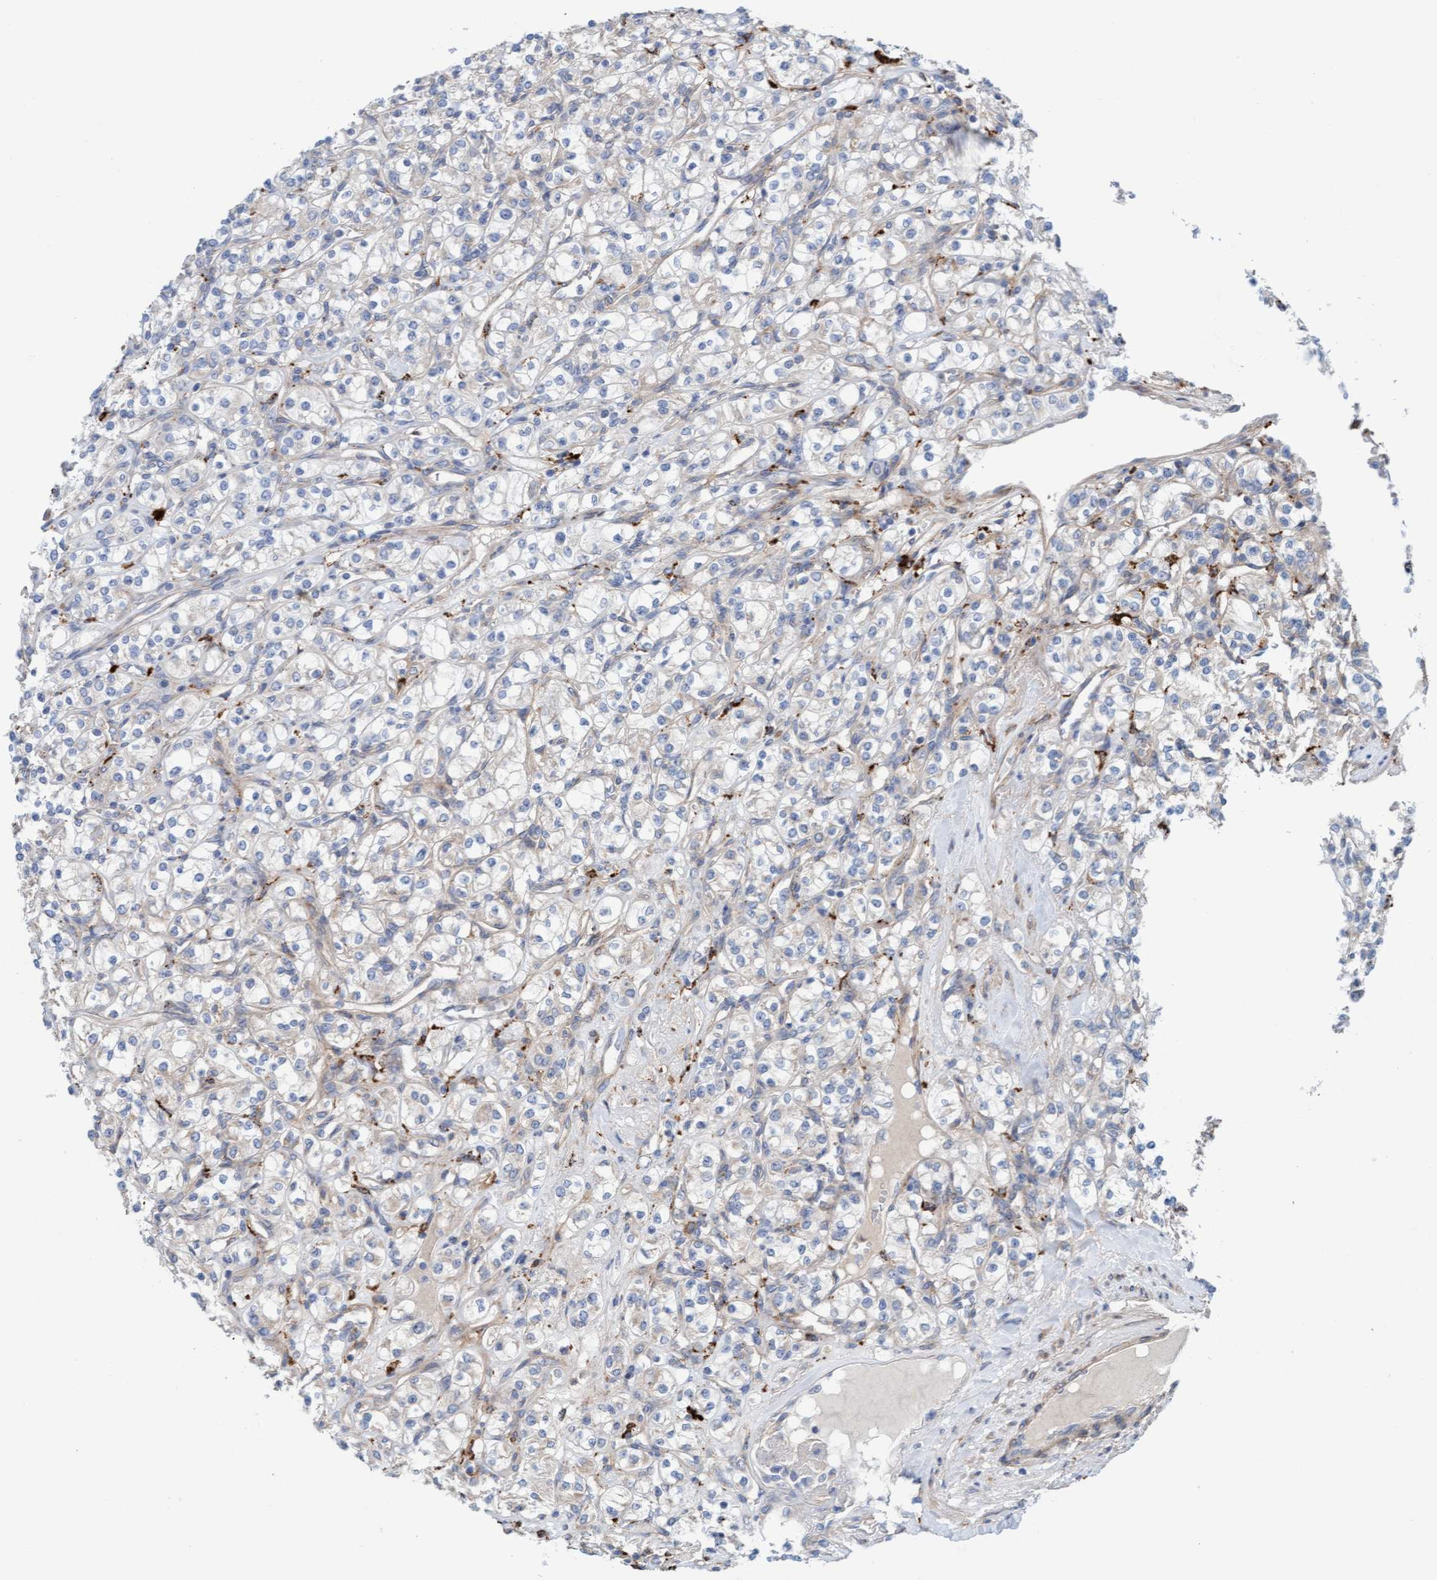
{"staining": {"intensity": "negative", "quantity": "none", "location": "none"}, "tissue": "renal cancer", "cell_type": "Tumor cells", "image_type": "cancer", "snomed": [{"axis": "morphology", "description": "Adenocarcinoma, NOS"}, {"axis": "topography", "description": "Kidney"}], "caption": "IHC photomicrograph of neoplastic tissue: adenocarcinoma (renal) stained with DAB displays no significant protein staining in tumor cells.", "gene": "CDK5RAP3", "patient": {"sex": "male", "age": 77}}